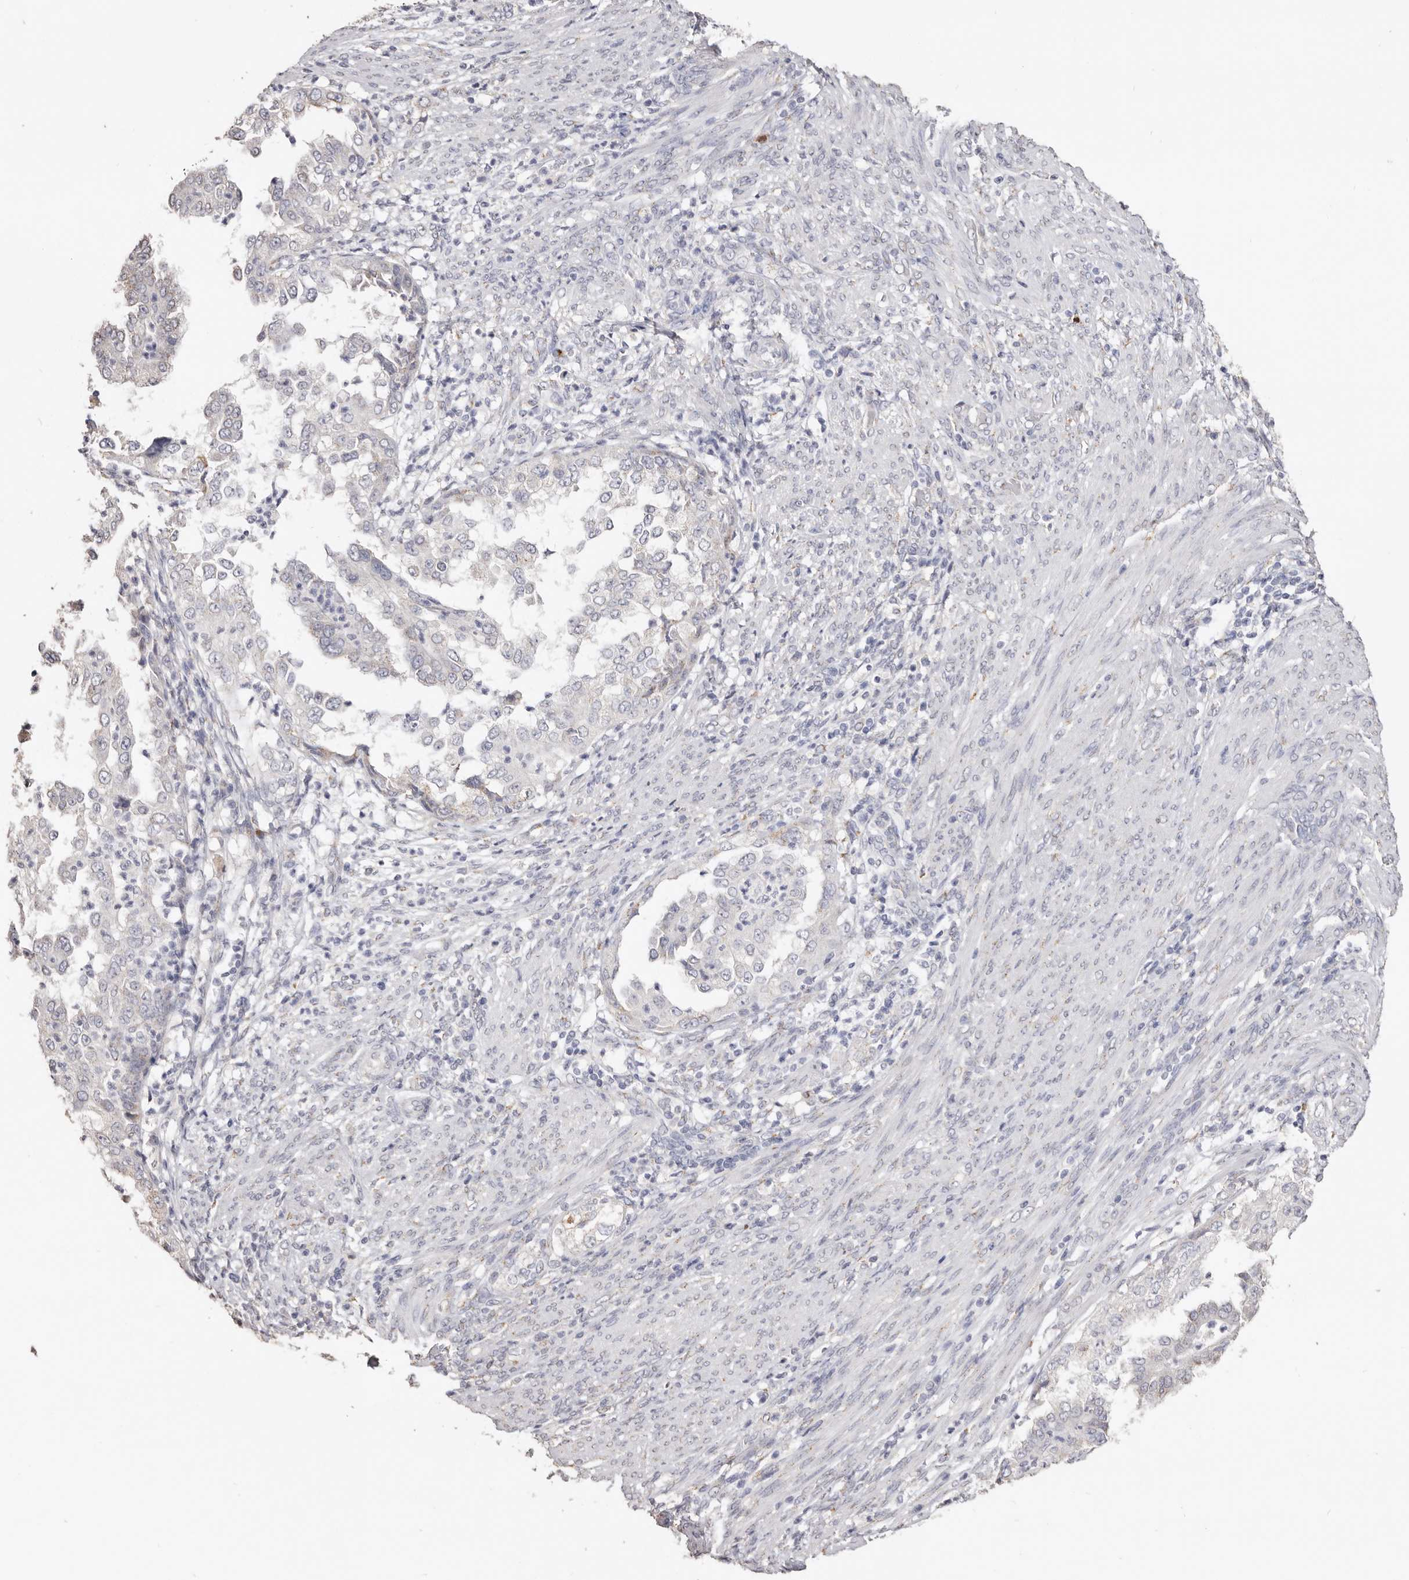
{"staining": {"intensity": "negative", "quantity": "none", "location": "none"}, "tissue": "endometrial cancer", "cell_type": "Tumor cells", "image_type": "cancer", "snomed": [{"axis": "morphology", "description": "Adenocarcinoma, NOS"}, {"axis": "topography", "description": "Endometrium"}], "caption": "The histopathology image reveals no staining of tumor cells in adenocarcinoma (endometrial).", "gene": "LGALS7B", "patient": {"sex": "female", "age": 85}}